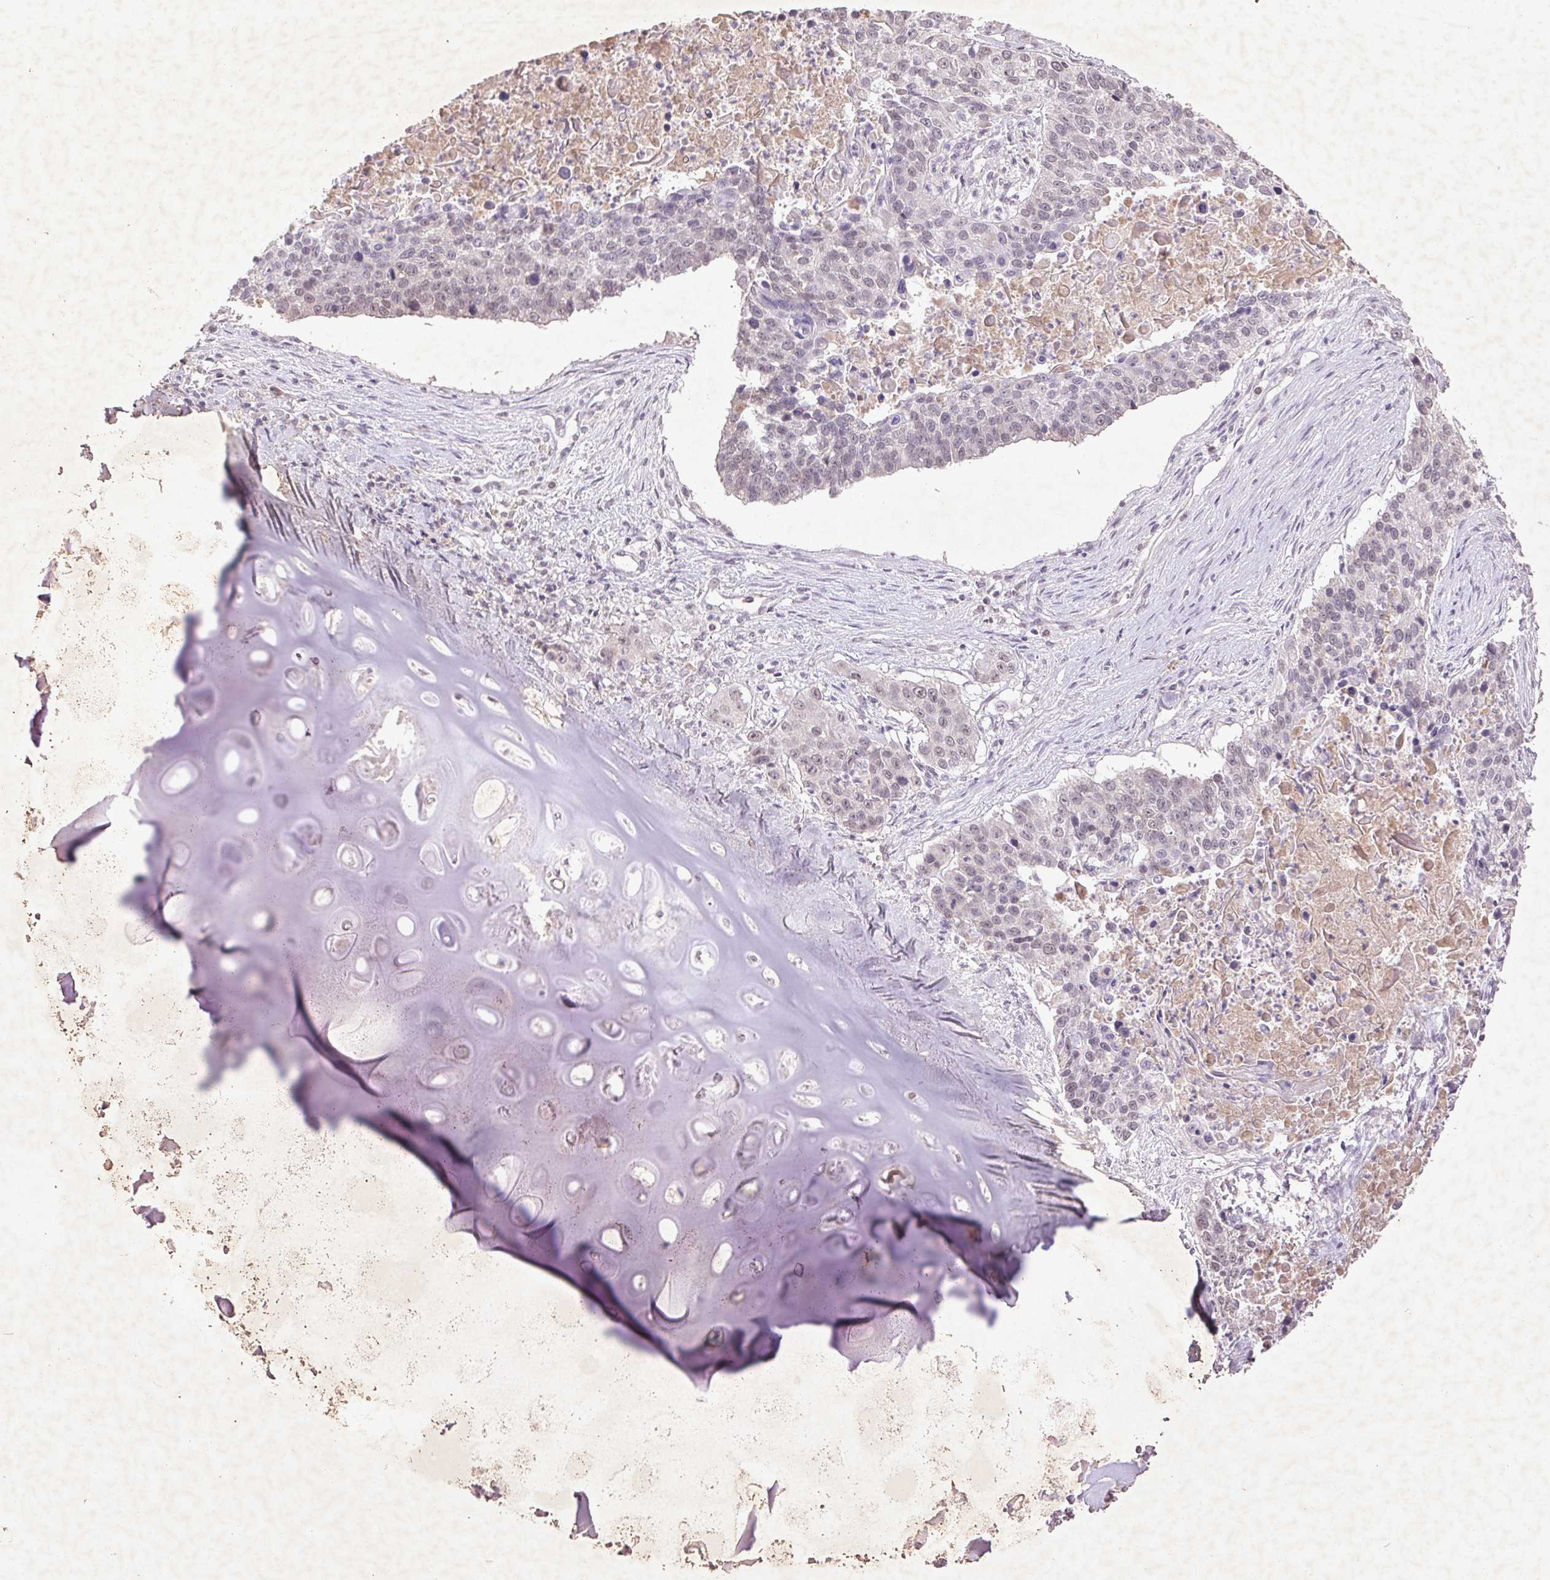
{"staining": {"intensity": "weak", "quantity": "25%-75%", "location": "nuclear"}, "tissue": "lung cancer", "cell_type": "Tumor cells", "image_type": "cancer", "snomed": [{"axis": "morphology", "description": "Squamous cell carcinoma, NOS"}, {"axis": "morphology", "description": "Squamous cell carcinoma, metastatic, NOS"}, {"axis": "topography", "description": "Lung"}, {"axis": "topography", "description": "Pleura, NOS"}], "caption": "Weak nuclear positivity for a protein is seen in about 25%-75% of tumor cells of squamous cell carcinoma (lung) using immunohistochemistry (IHC).", "gene": "FAM168B", "patient": {"sex": "male", "age": 72}}